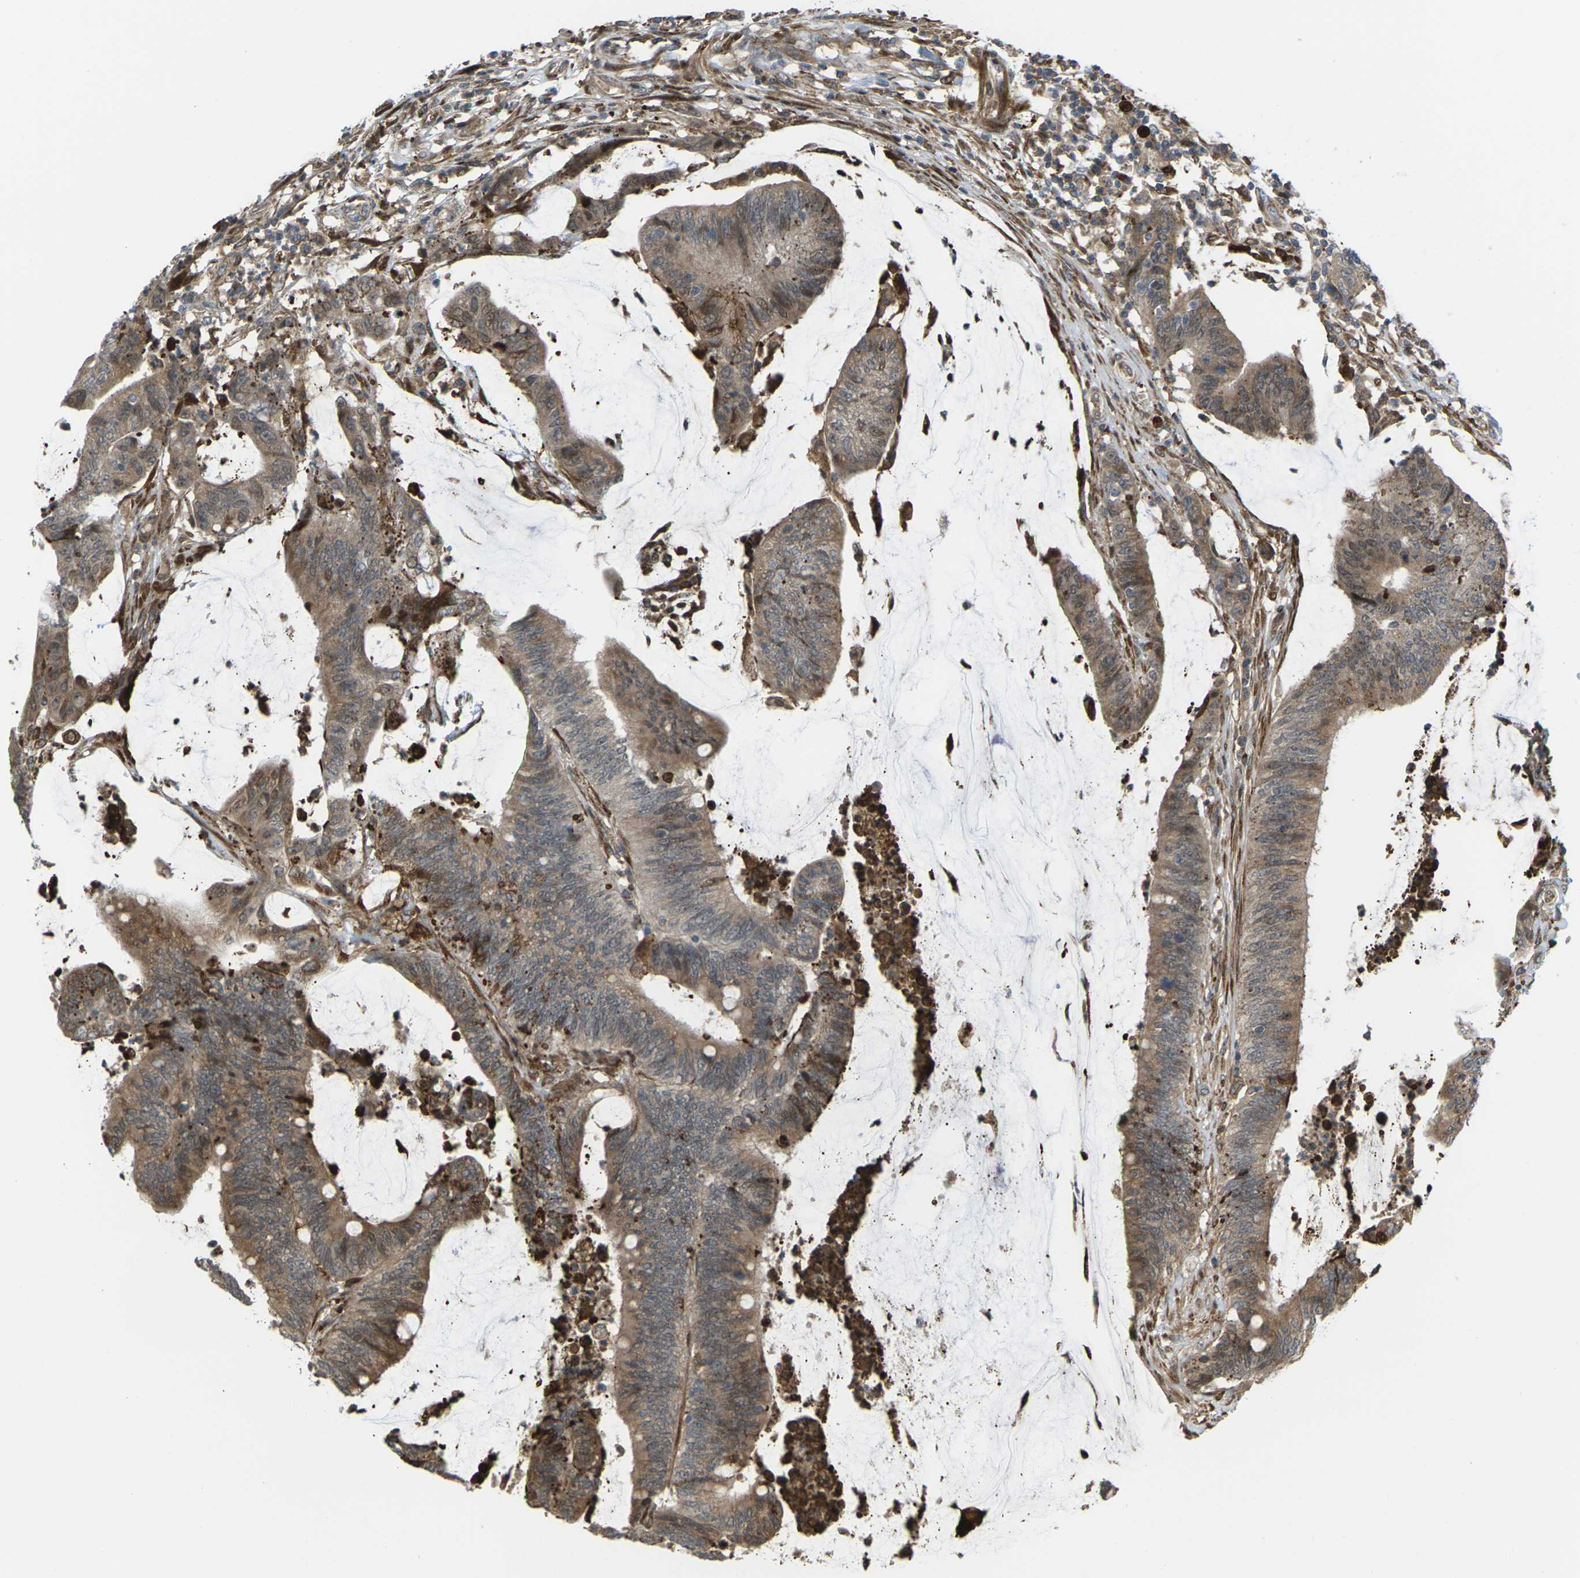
{"staining": {"intensity": "moderate", "quantity": ">75%", "location": "cytoplasmic/membranous,nuclear"}, "tissue": "colorectal cancer", "cell_type": "Tumor cells", "image_type": "cancer", "snomed": [{"axis": "morphology", "description": "Adenocarcinoma, NOS"}, {"axis": "topography", "description": "Rectum"}], "caption": "Colorectal adenocarcinoma tissue demonstrates moderate cytoplasmic/membranous and nuclear expression in about >75% of tumor cells, visualized by immunohistochemistry.", "gene": "ROBO1", "patient": {"sex": "female", "age": 66}}